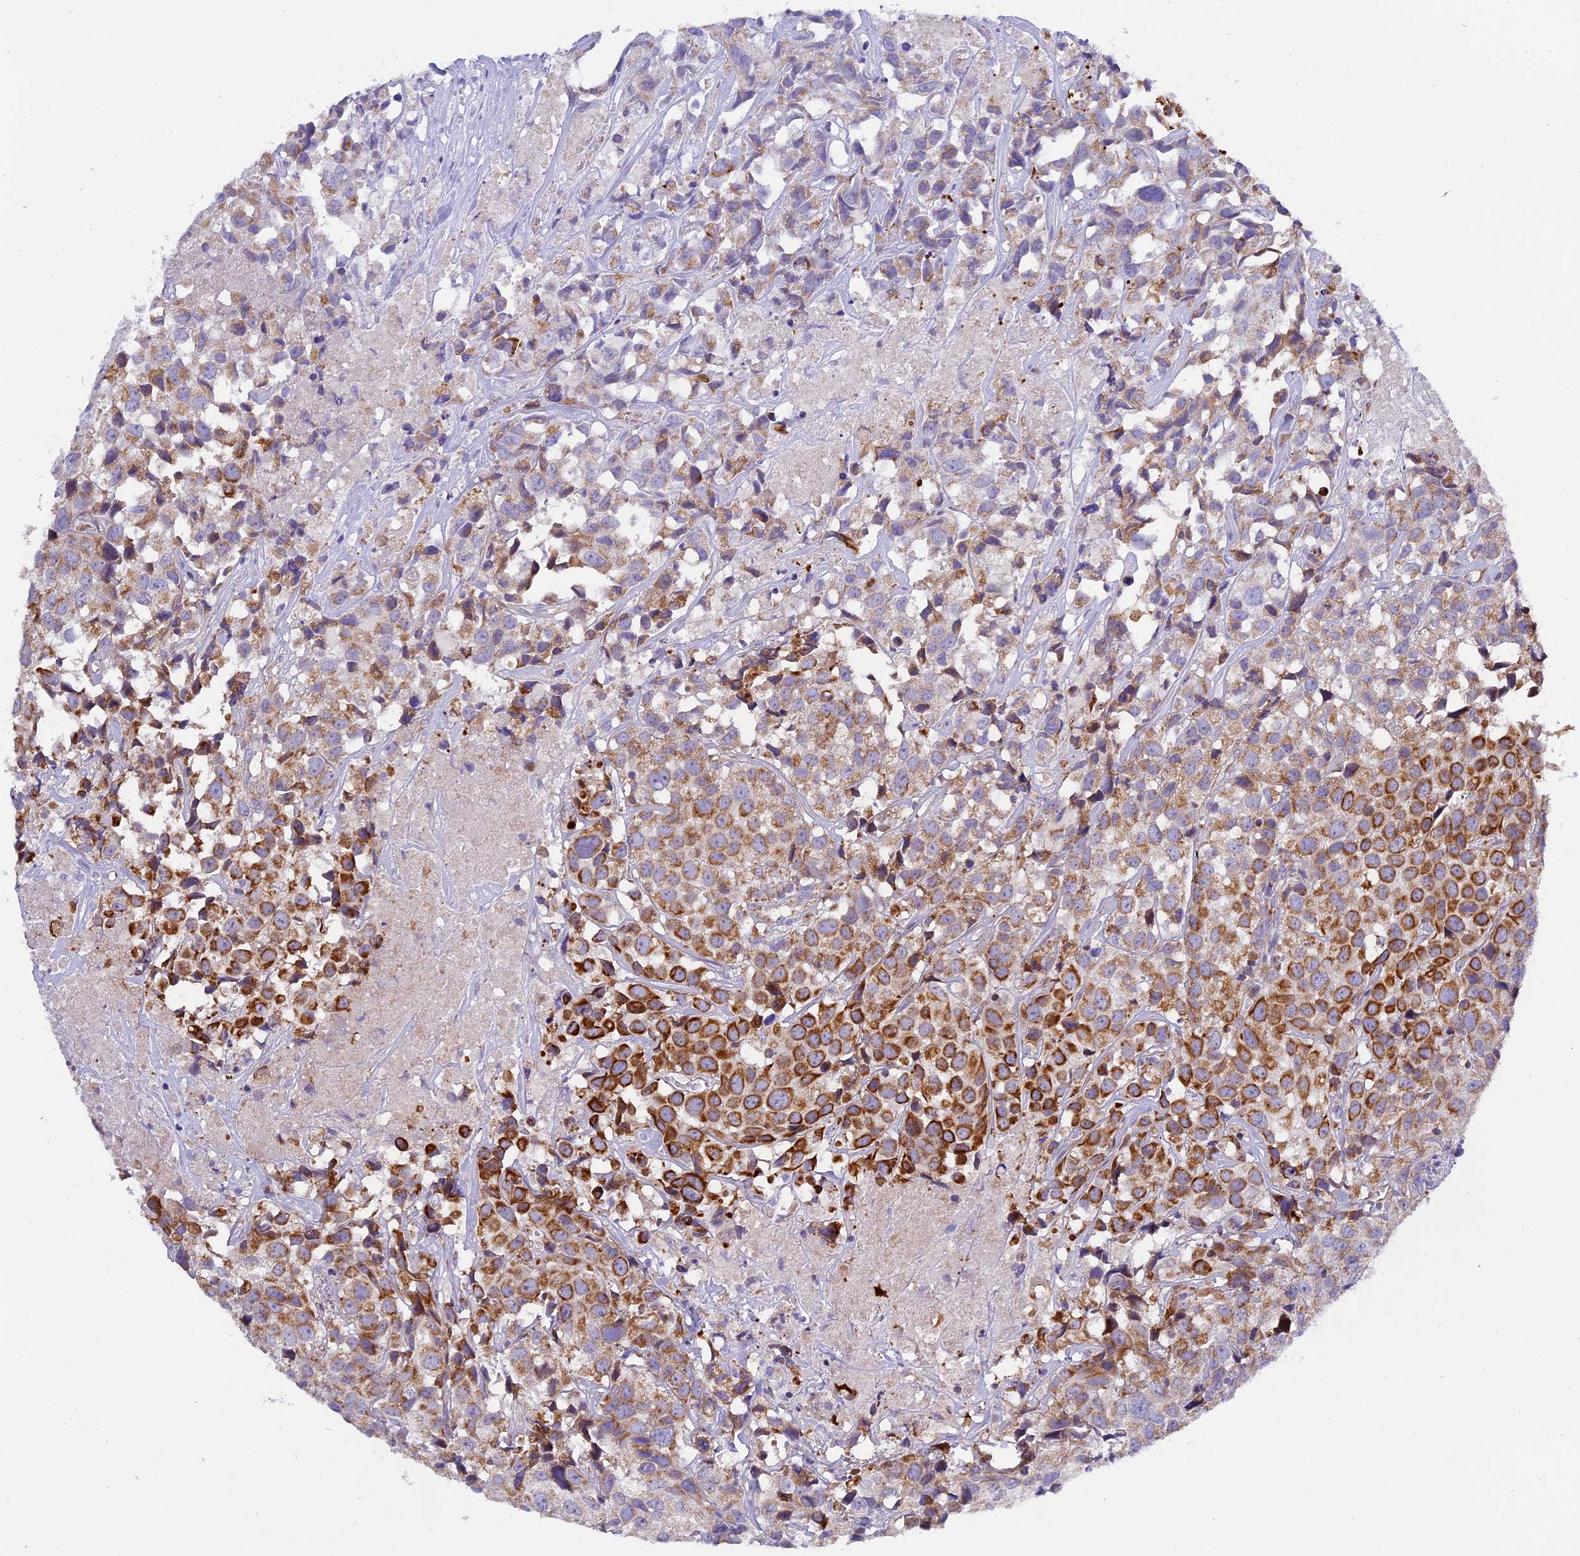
{"staining": {"intensity": "strong", "quantity": "<25%", "location": "cytoplasmic/membranous"}, "tissue": "urothelial cancer", "cell_type": "Tumor cells", "image_type": "cancer", "snomed": [{"axis": "morphology", "description": "Urothelial carcinoma, High grade"}, {"axis": "topography", "description": "Urinary bladder"}], "caption": "This image displays IHC staining of high-grade urothelial carcinoma, with medium strong cytoplasmic/membranous expression in about <25% of tumor cells.", "gene": "MRPS34", "patient": {"sex": "female", "age": 75}}